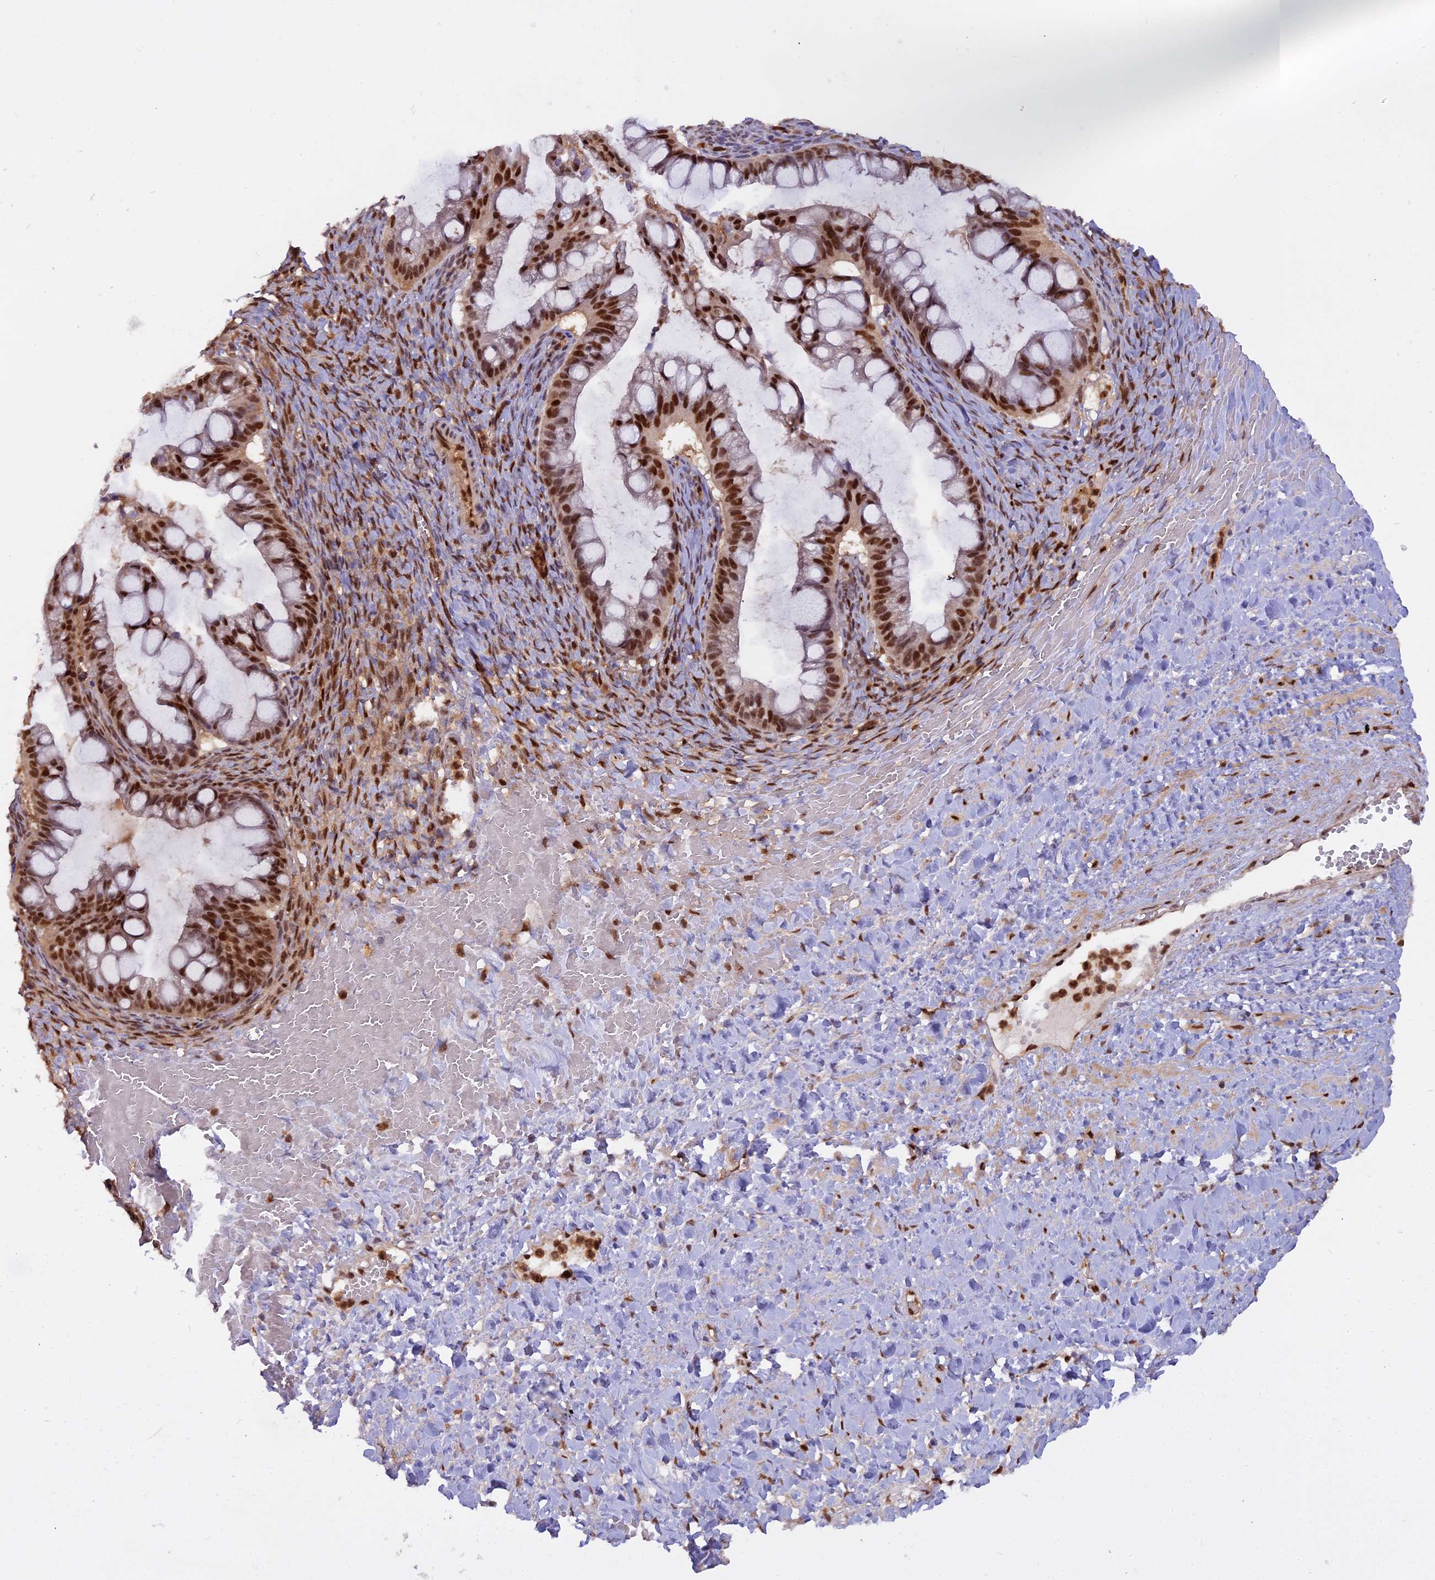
{"staining": {"intensity": "strong", "quantity": ">75%", "location": "nuclear"}, "tissue": "ovarian cancer", "cell_type": "Tumor cells", "image_type": "cancer", "snomed": [{"axis": "morphology", "description": "Cystadenocarcinoma, mucinous, NOS"}, {"axis": "topography", "description": "Ovary"}], "caption": "Brown immunohistochemical staining in ovarian cancer (mucinous cystadenocarcinoma) exhibits strong nuclear expression in about >75% of tumor cells.", "gene": "NPEPL1", "patient": {"sex": "female", "age": 73}}